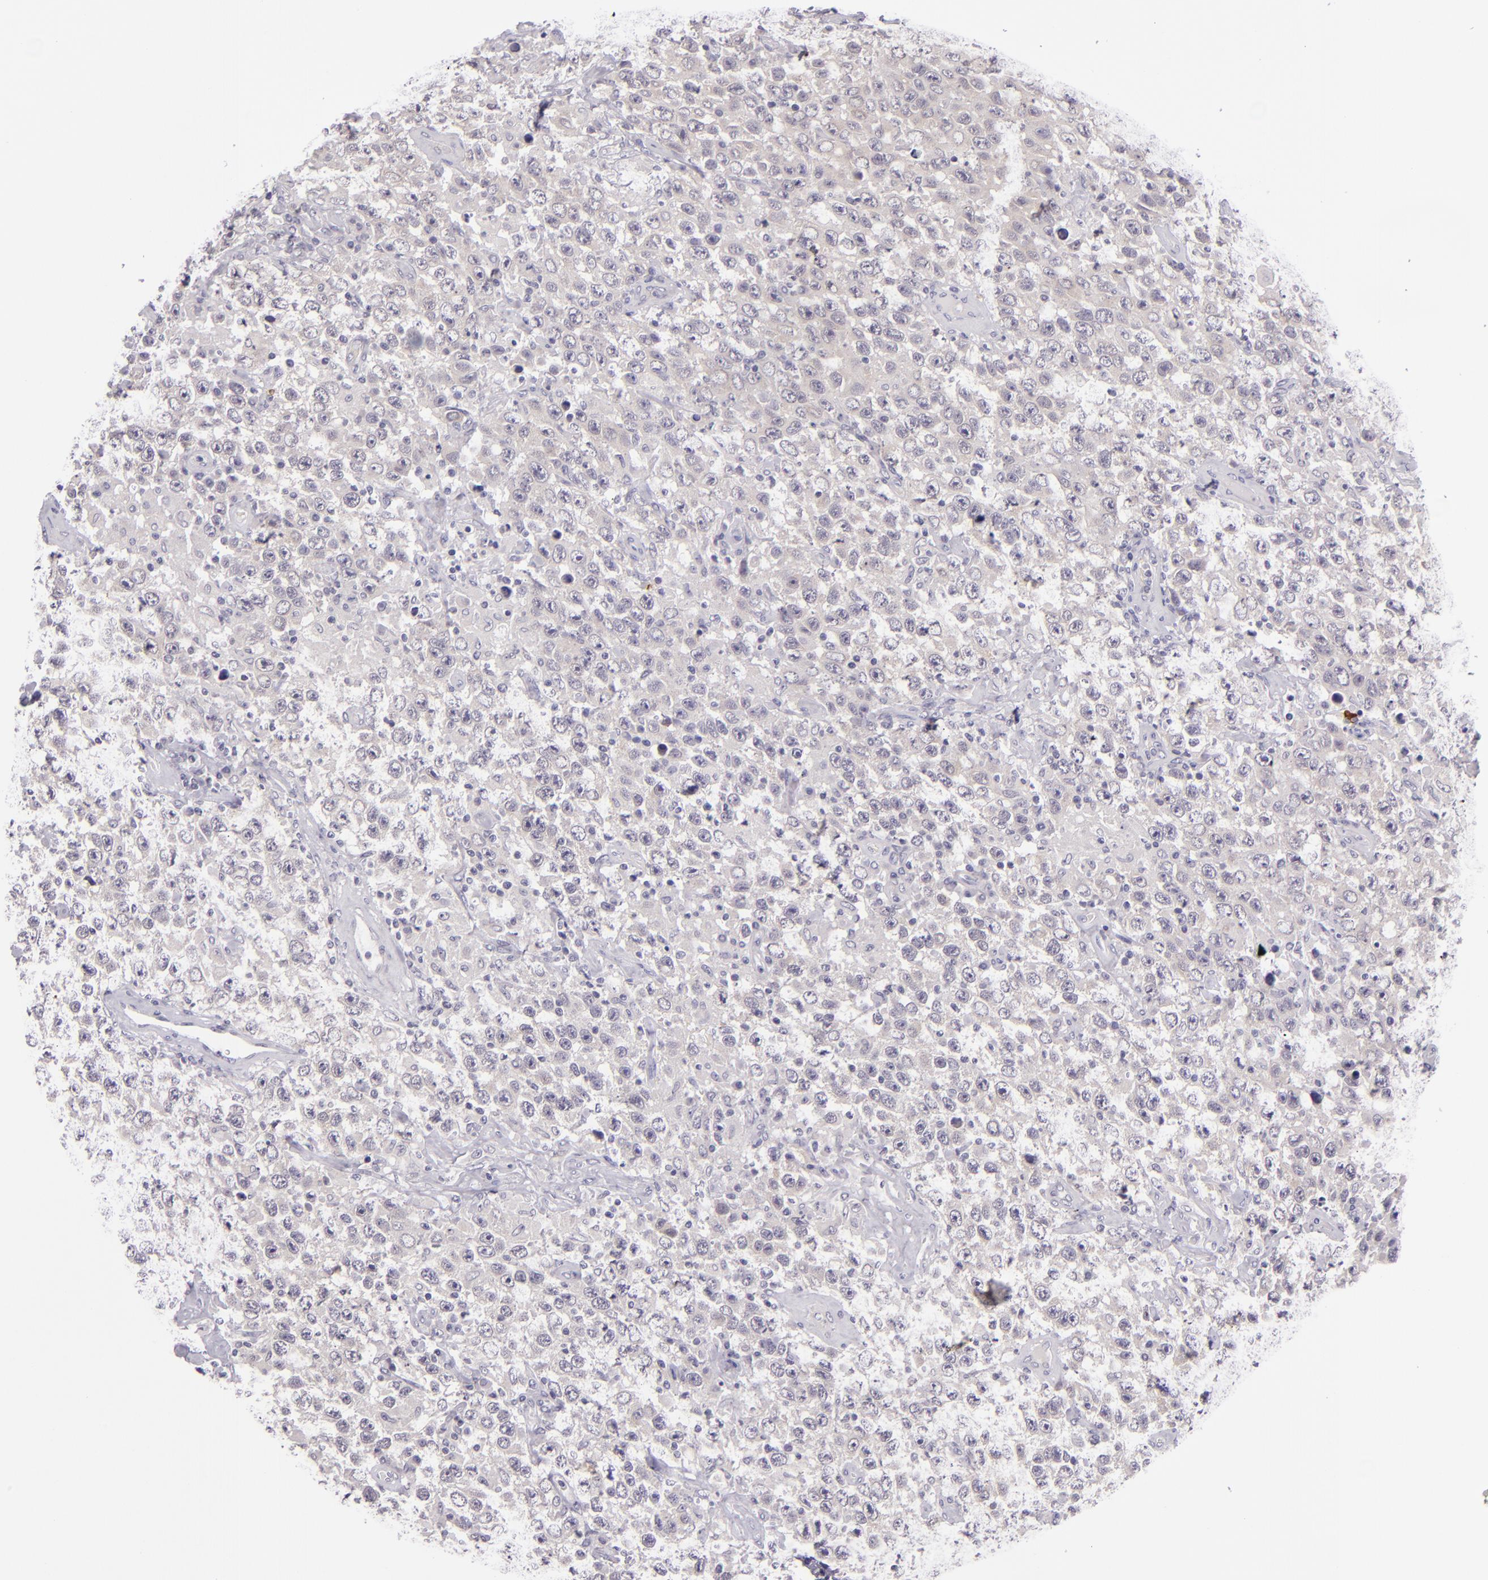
{"staining": {"intensity": "negative", "quantity": "none", "location": "none"}, "tissue": "testis cancer", "cell_type": "Tumor cells", "image_type": "cancer", "snomed": [{"axis": "morphology", "description": "Seminoma, NOS"}, {"axis": "topography", "description": "Testis"}], "caption": "Tumor cells are negative for protein expression in human testis seminoma.", "gene": "SNCB", "patient": {"sex": "male", "age": 41}}